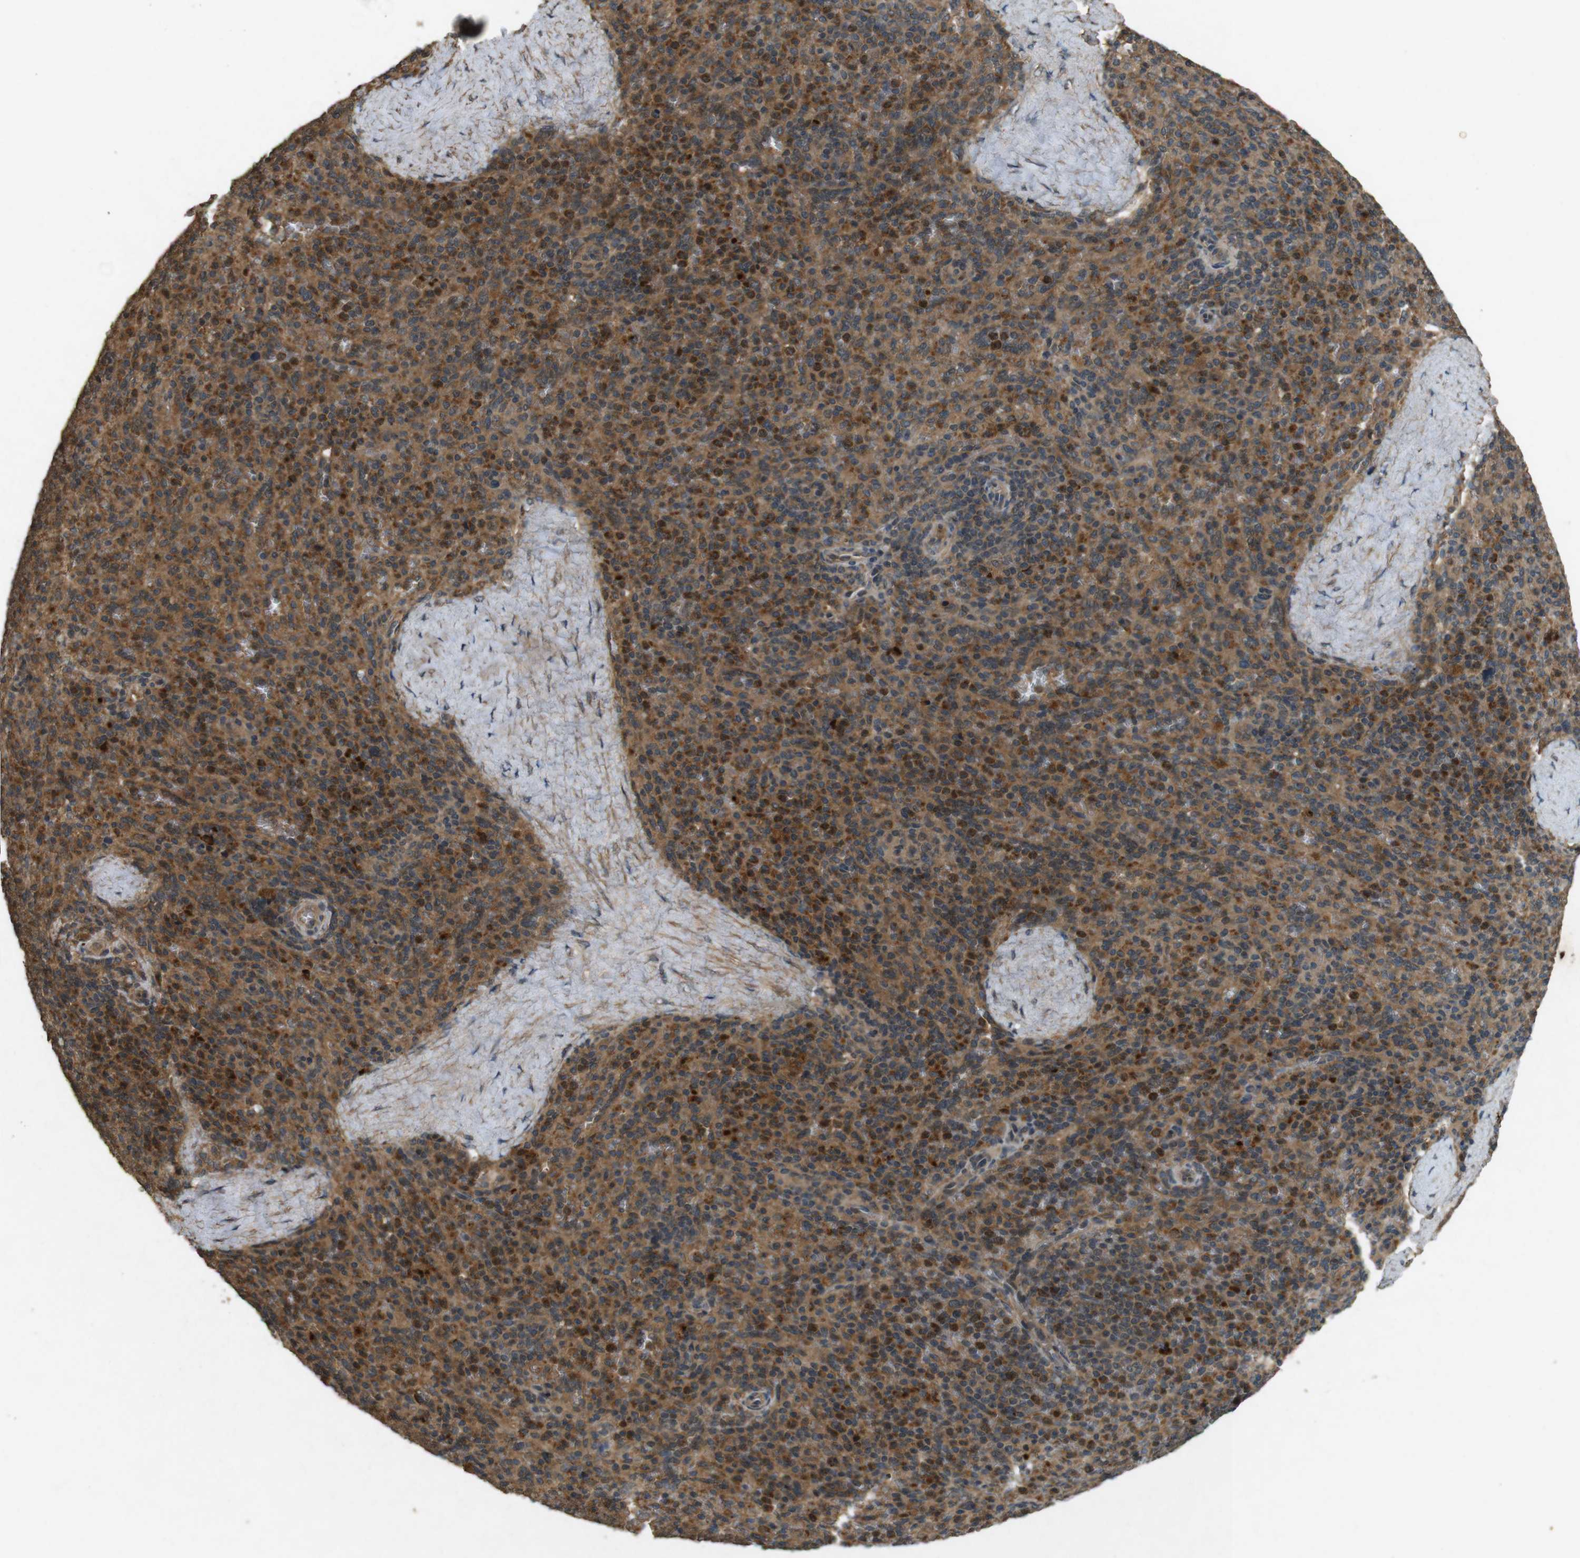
{"staining": {"intensity": "moderate", "quantity": ">75%", "location": "cytoplasmic/membranous,nuclear"}, "tissue": "spleen", "cell_type": "Cells in red pulp", "image_type": "normal", "snomed": [{"axis": "morphology", "description": "Normal tissue, NOS"}, {"axis": "topography", "description": "Spleen"}], "caption": "IHC photomicrograph of normal spleen: human spleen stained using immunohistochemistry reveals medium levels of moderate protein expression localized specifically in the cytoplasmic/membranous,nuclear of cells in red pulp, appearing as a cytoplasmic/membranous,nuclear brown color.", "gene": "TAP1", "patient": {"sex": "male", "age": 36}}